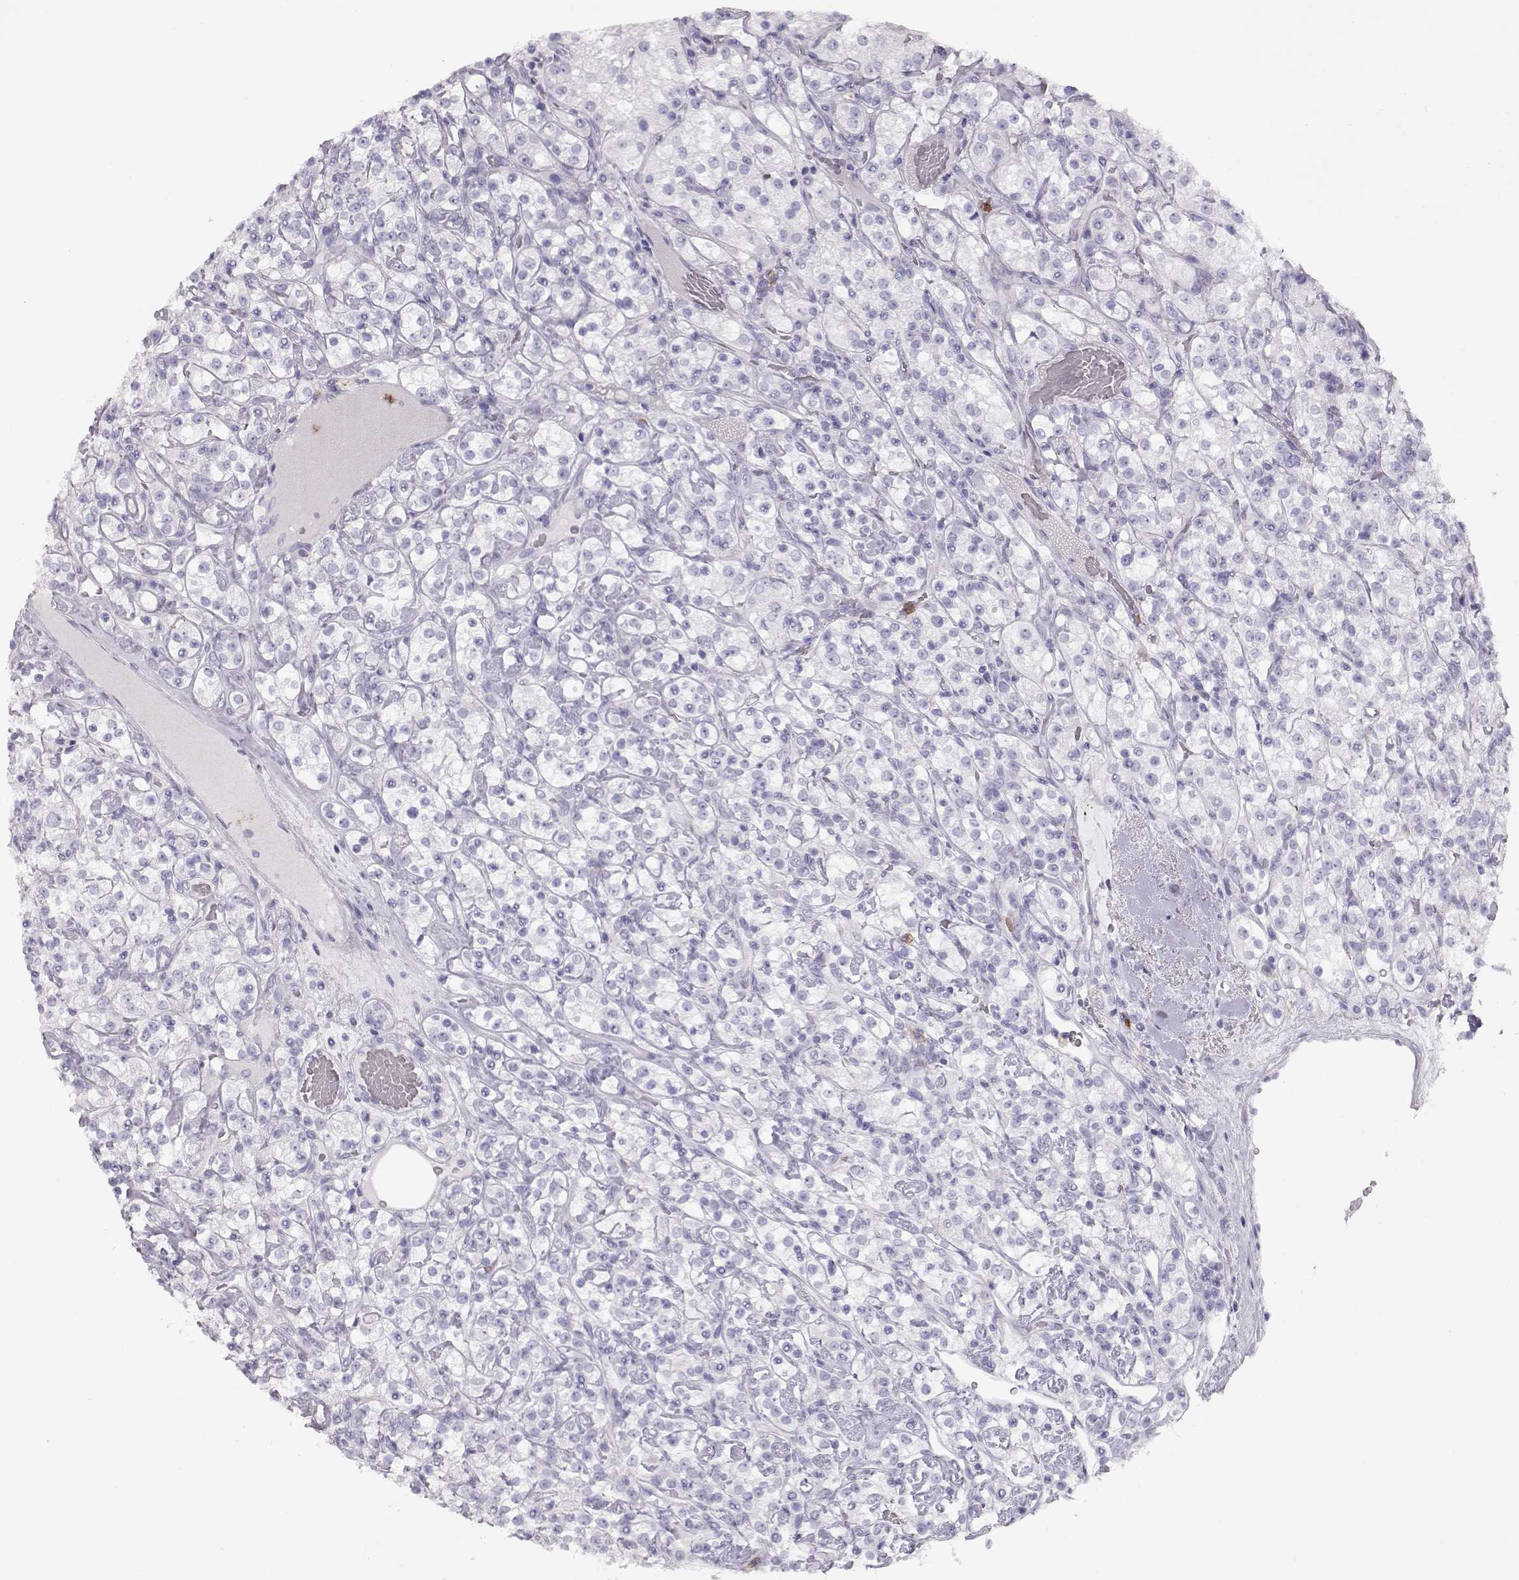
{"staining": {"intensity": "negative", "quantity": "none", "location": "none"}, "tissue": "renal cancer", "cell_type": "Tumor cells", "image_type": "cancer", "snomed": [{"axis": "morphology", "description": "Adenocarcinoma, NOS"}, {"axis": "topography", "description": "Kidney"}], "caption": "This image is of renal cancer (adenocarcinoma) stained with immunohistochemistry (IHC) to label a protein in brown with the nuclei are counter-stained blue. There is no positivity in tumor cells.", "gene": "MIP", "patient": {"sex": "male", "age": 77}}